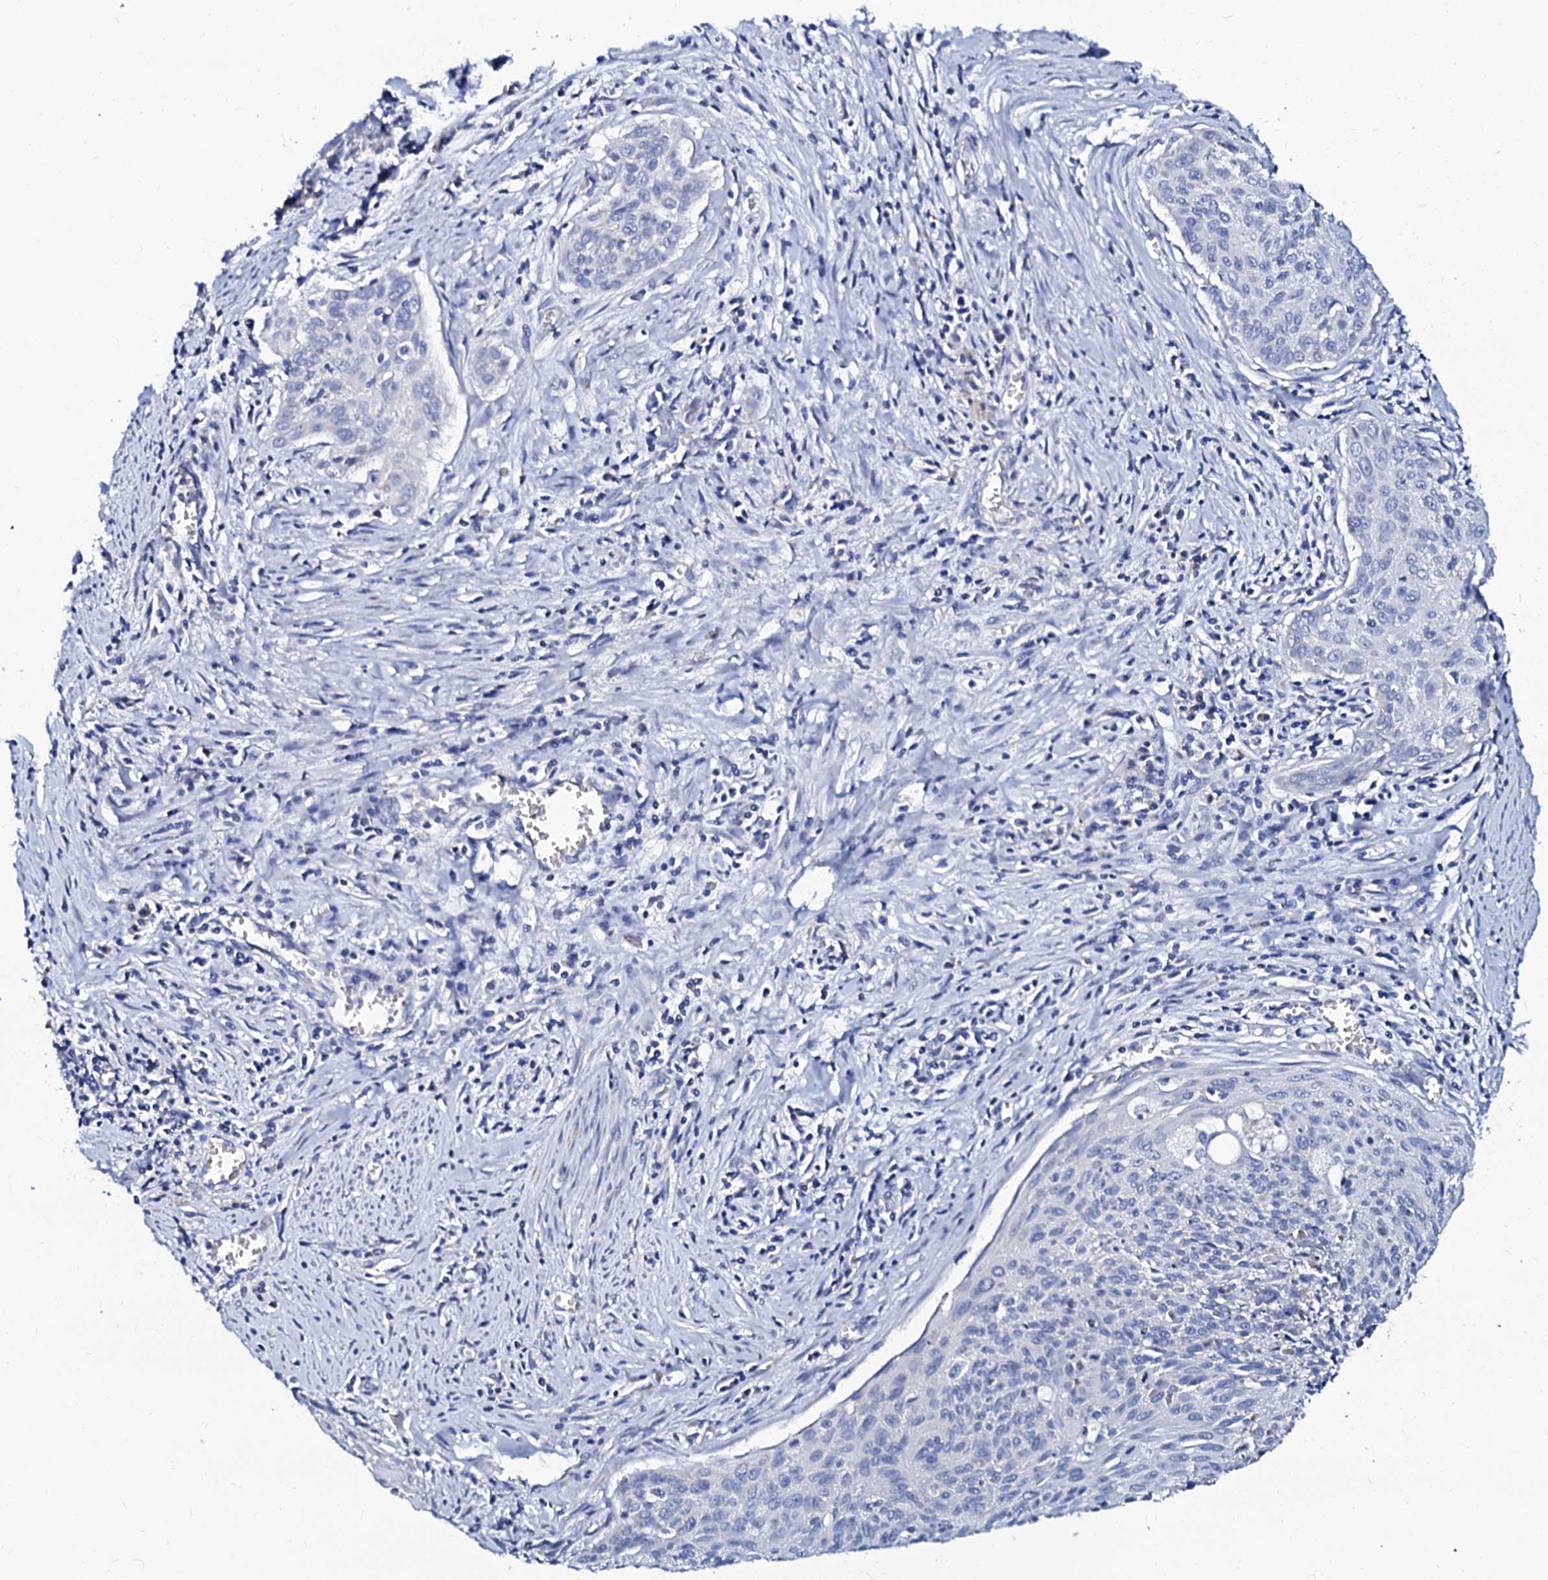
{"staining": {"intensity": "negative", "quantity": "none", "location": "none"}, "tissue": "cervical cancer", "cell_type": "Tumor cells", "image_type": "cancer", "snomed": [{"axis": "morphology", "description": "Squamous cell carcinoma, NOS"}, {"axis": "topography", "description": "Cervix"}], "caption": "High magnification brightfield microscopy of squamous cell carcinoma (cervical) stained with DAB (brown) and counterstained with hematoxylin (blue): tumor cells show no significant positivity.", "gene": "SLC37A4", "patient": {"sex": "female", "age": 55}}